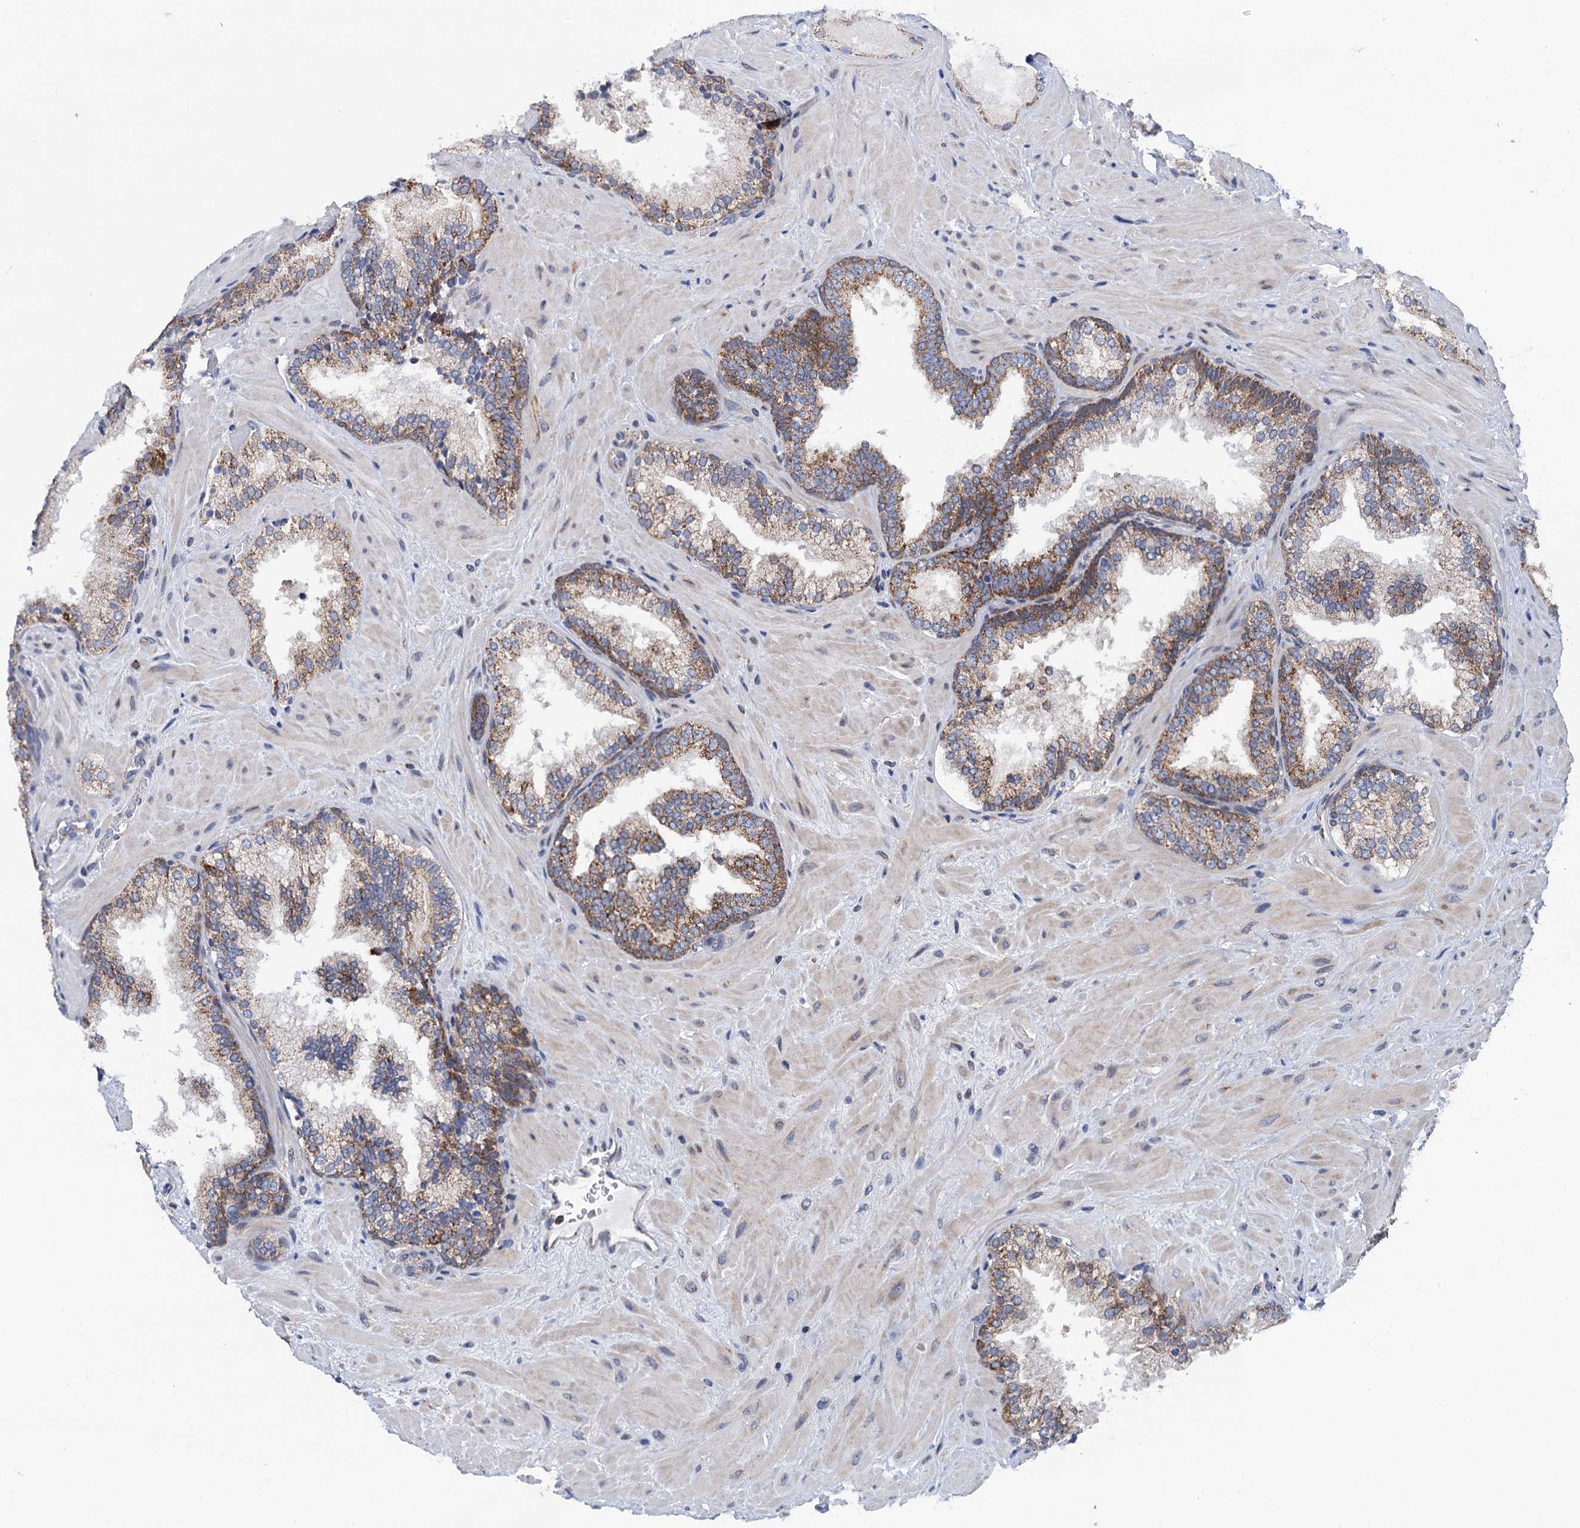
{"staining": {"intensity": "moderate", "quantity": "<25%", "location": "cytoplasmic/membranous"}, "tissue": "prostate cancer", "cell_type": "Tumor cells", "image_type": "cancer", "snomed": [{"axis": "morphology", "description": "Adenocarcinoma, High grade"}, {"axis": "topography", "description": "Prostate"}], "caption": "Moderate cytoplasmic/membranous protein staining is identified in approximately <25% of tumor cells in adenocarcinoma (high-grade) (prostate).", "gene": "PTCD3", "patient": {"sex": "male", "age": 64}}